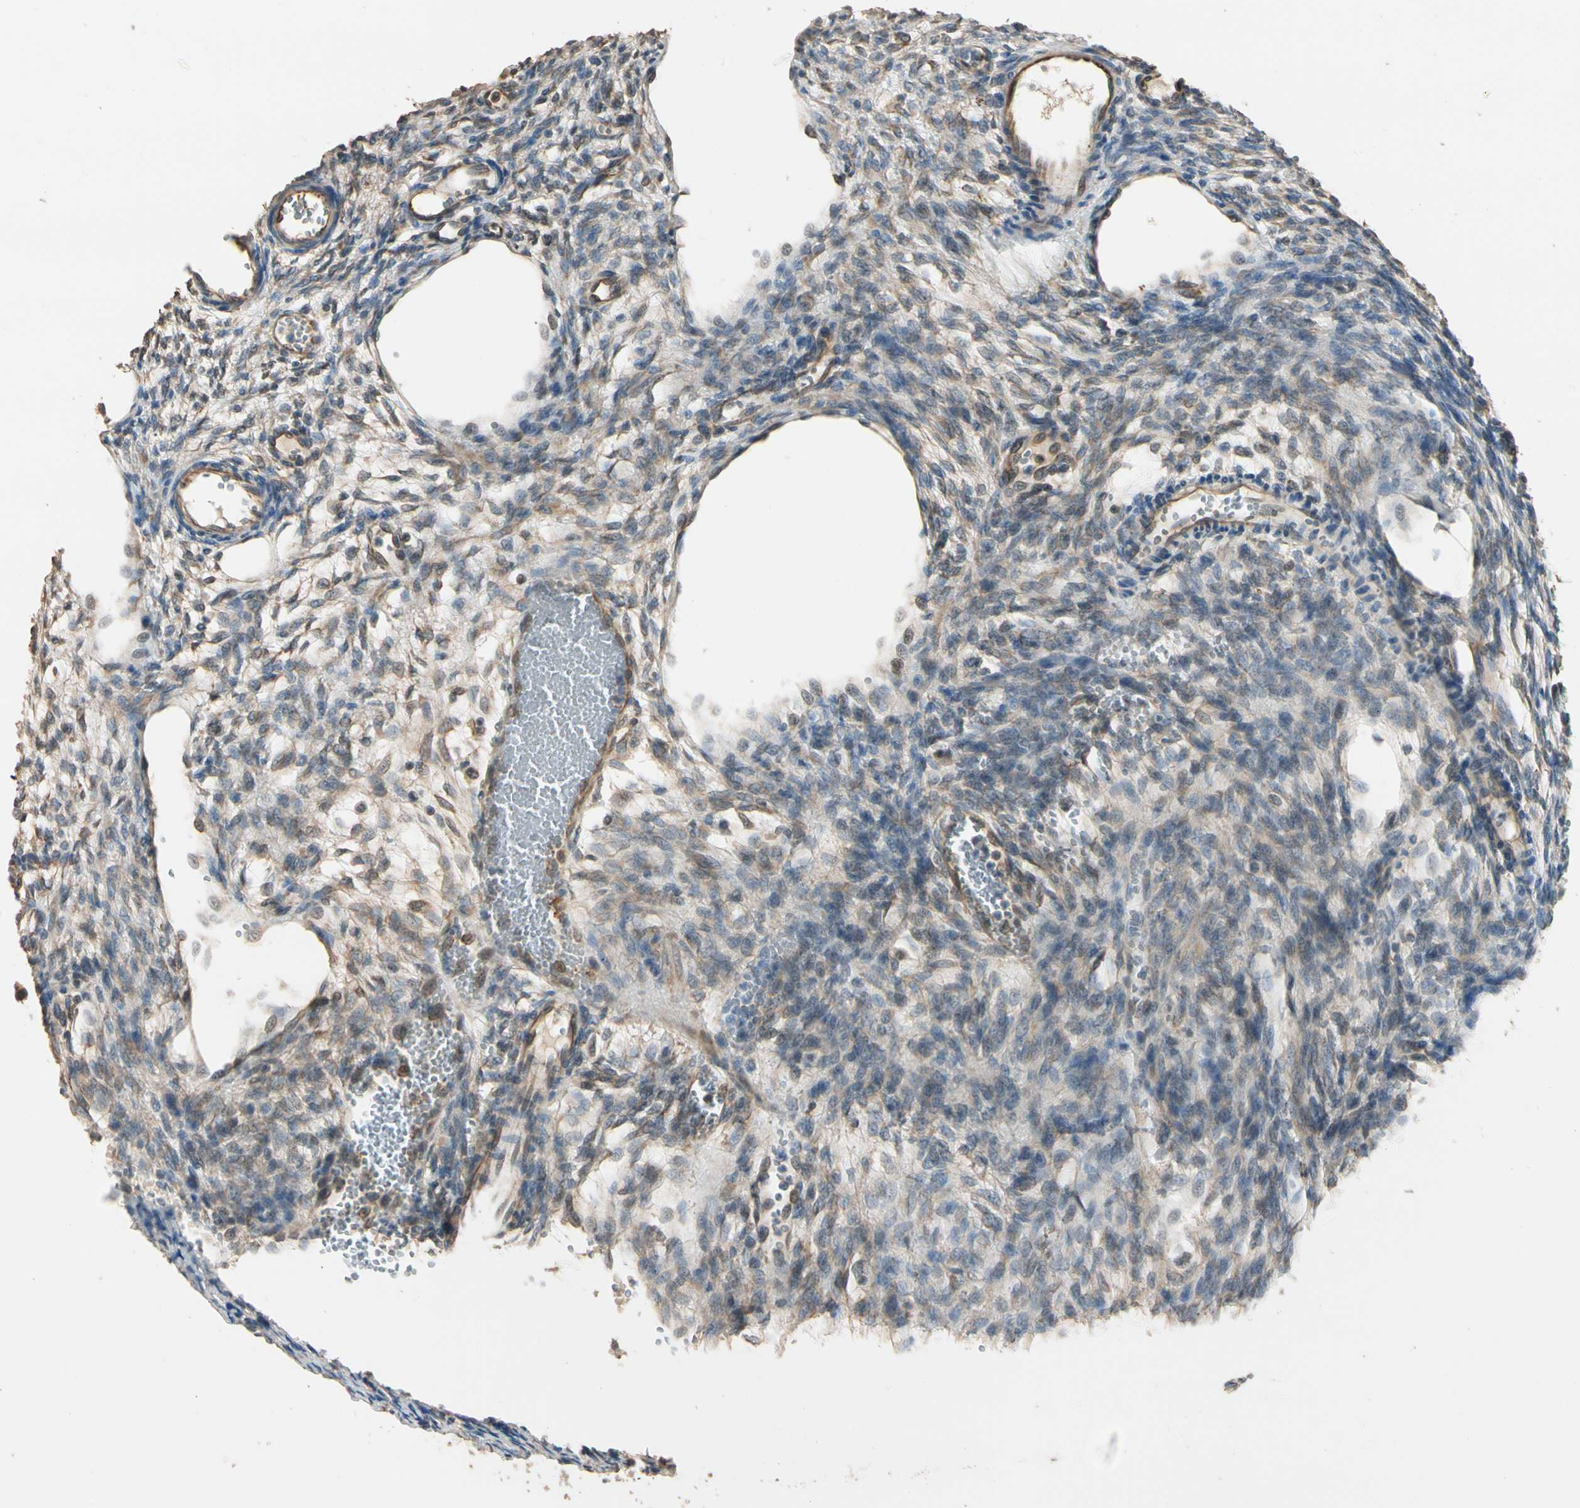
{"staining": {"intensity": "weak", "quantity": ">75%", "location": "cytoplasmic/membranous"}, "tissue": "ovary", "cell_type": "Ovarian stroma cells", "image_type": "normal", "snomed": [{"axis": "morphology", "description": "Normal tissue, NOS"}, {"axis": "topography", "description": "Ovary"}], "caption": "Ovary stained for a protein displays weak cytoplasmic/membranous positivity in ovarian stroma cells. The staining was performed using DAB (3,3'-diaminobenzidine) to visualize the protein expression in brown, while the nuclei were stained in blue with hematoxylin (Magnification: 20x).", "gene": "TASOR", "patient": {"sex": "female", "age": 33}}